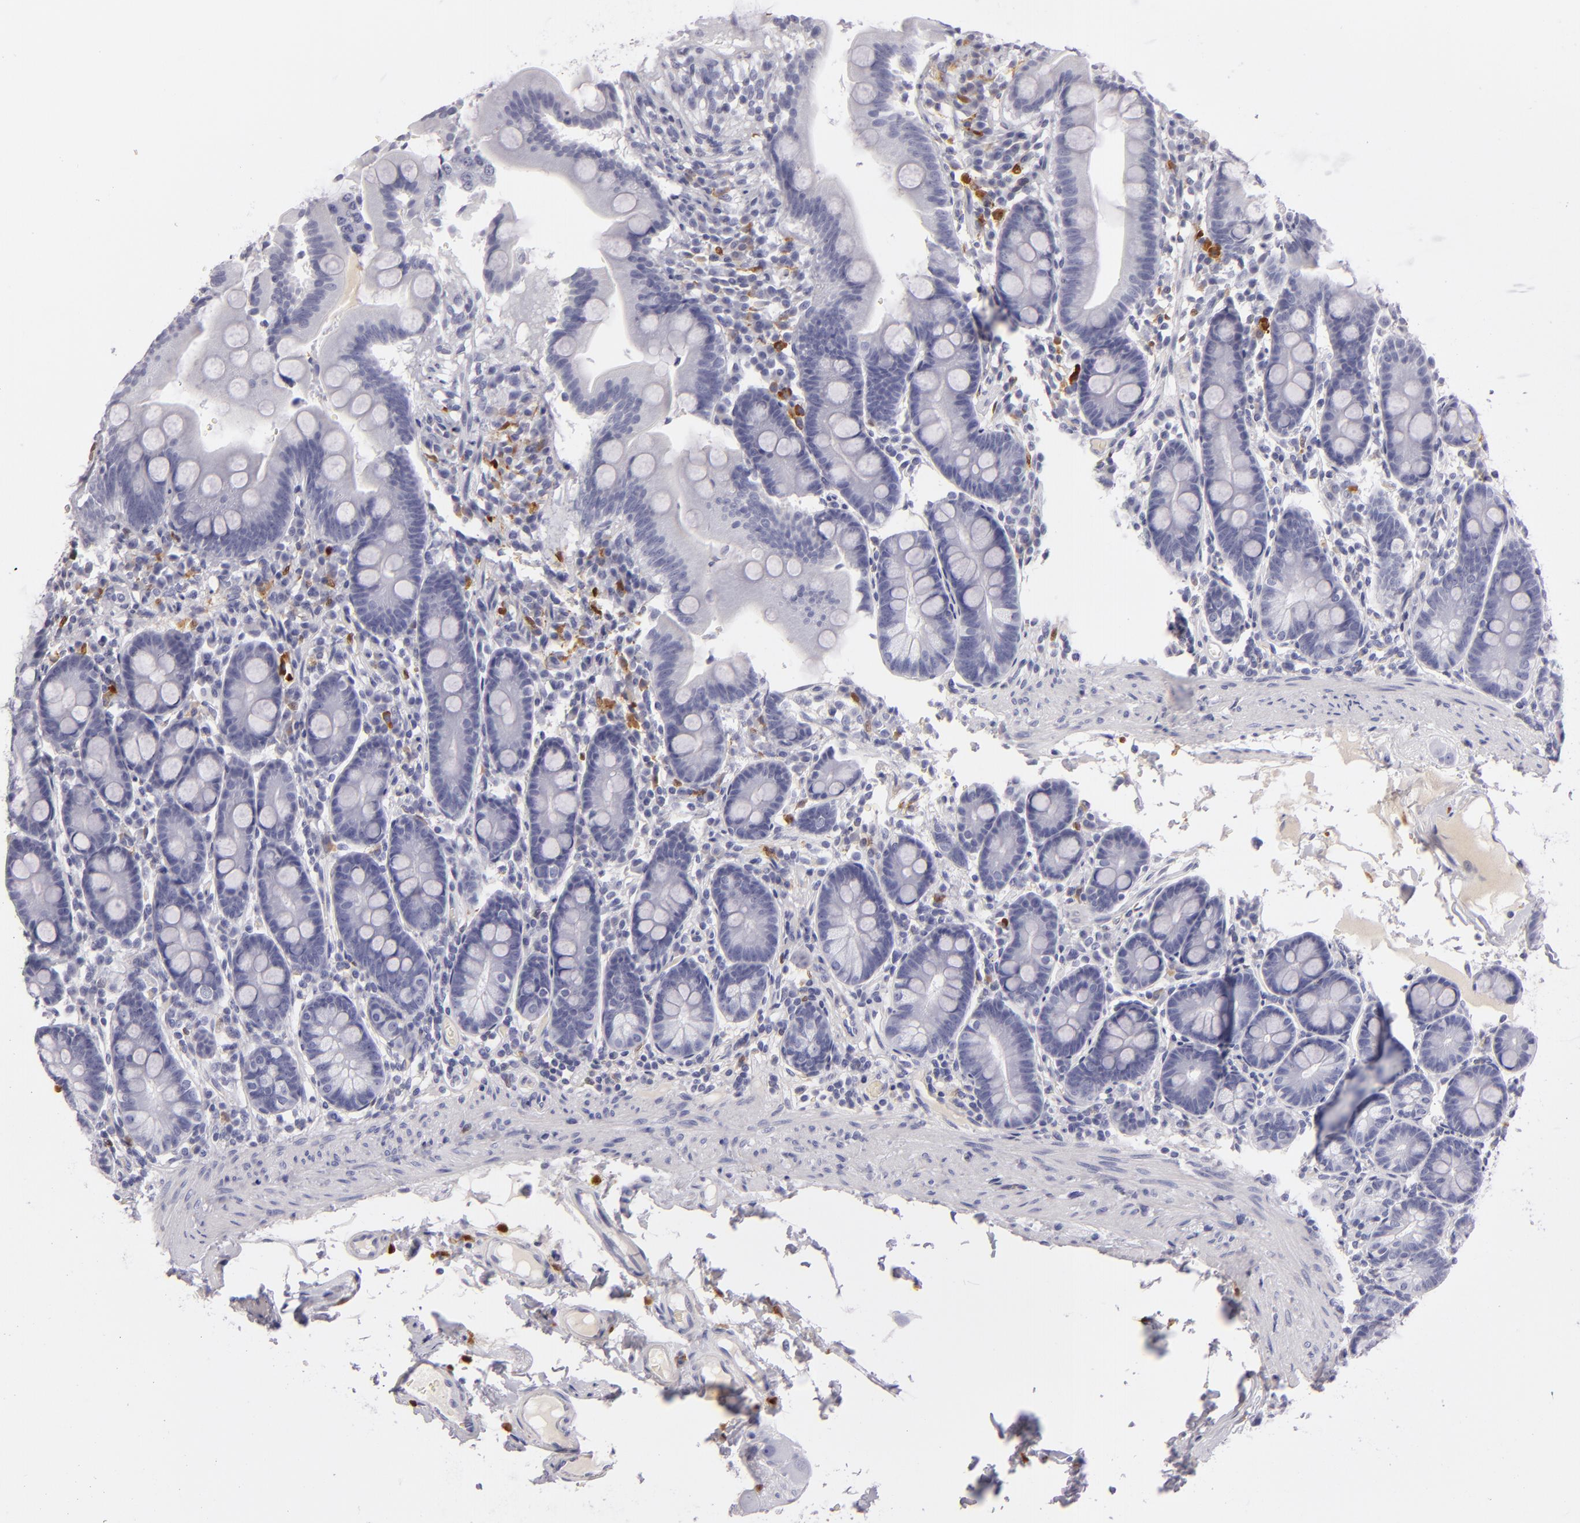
{"staining": {"intensity": "negative", "quantity": "none", "location": "none"}, "tissue": "duodenum", "cell_type": "Glandular cells", "image_type": "normal", "snomed": [{"axis": "morphology", "description": "Normal tissue, NOS"}, {"axis": "topography", "description": "Duodenum"}], "caption": "IHC micrograph of benign human duodenum stained for a protein (brown), which reveals no staining in glandular cells.", "gene": "F13A1", "patient": {"sex": "male", "age": 50}}